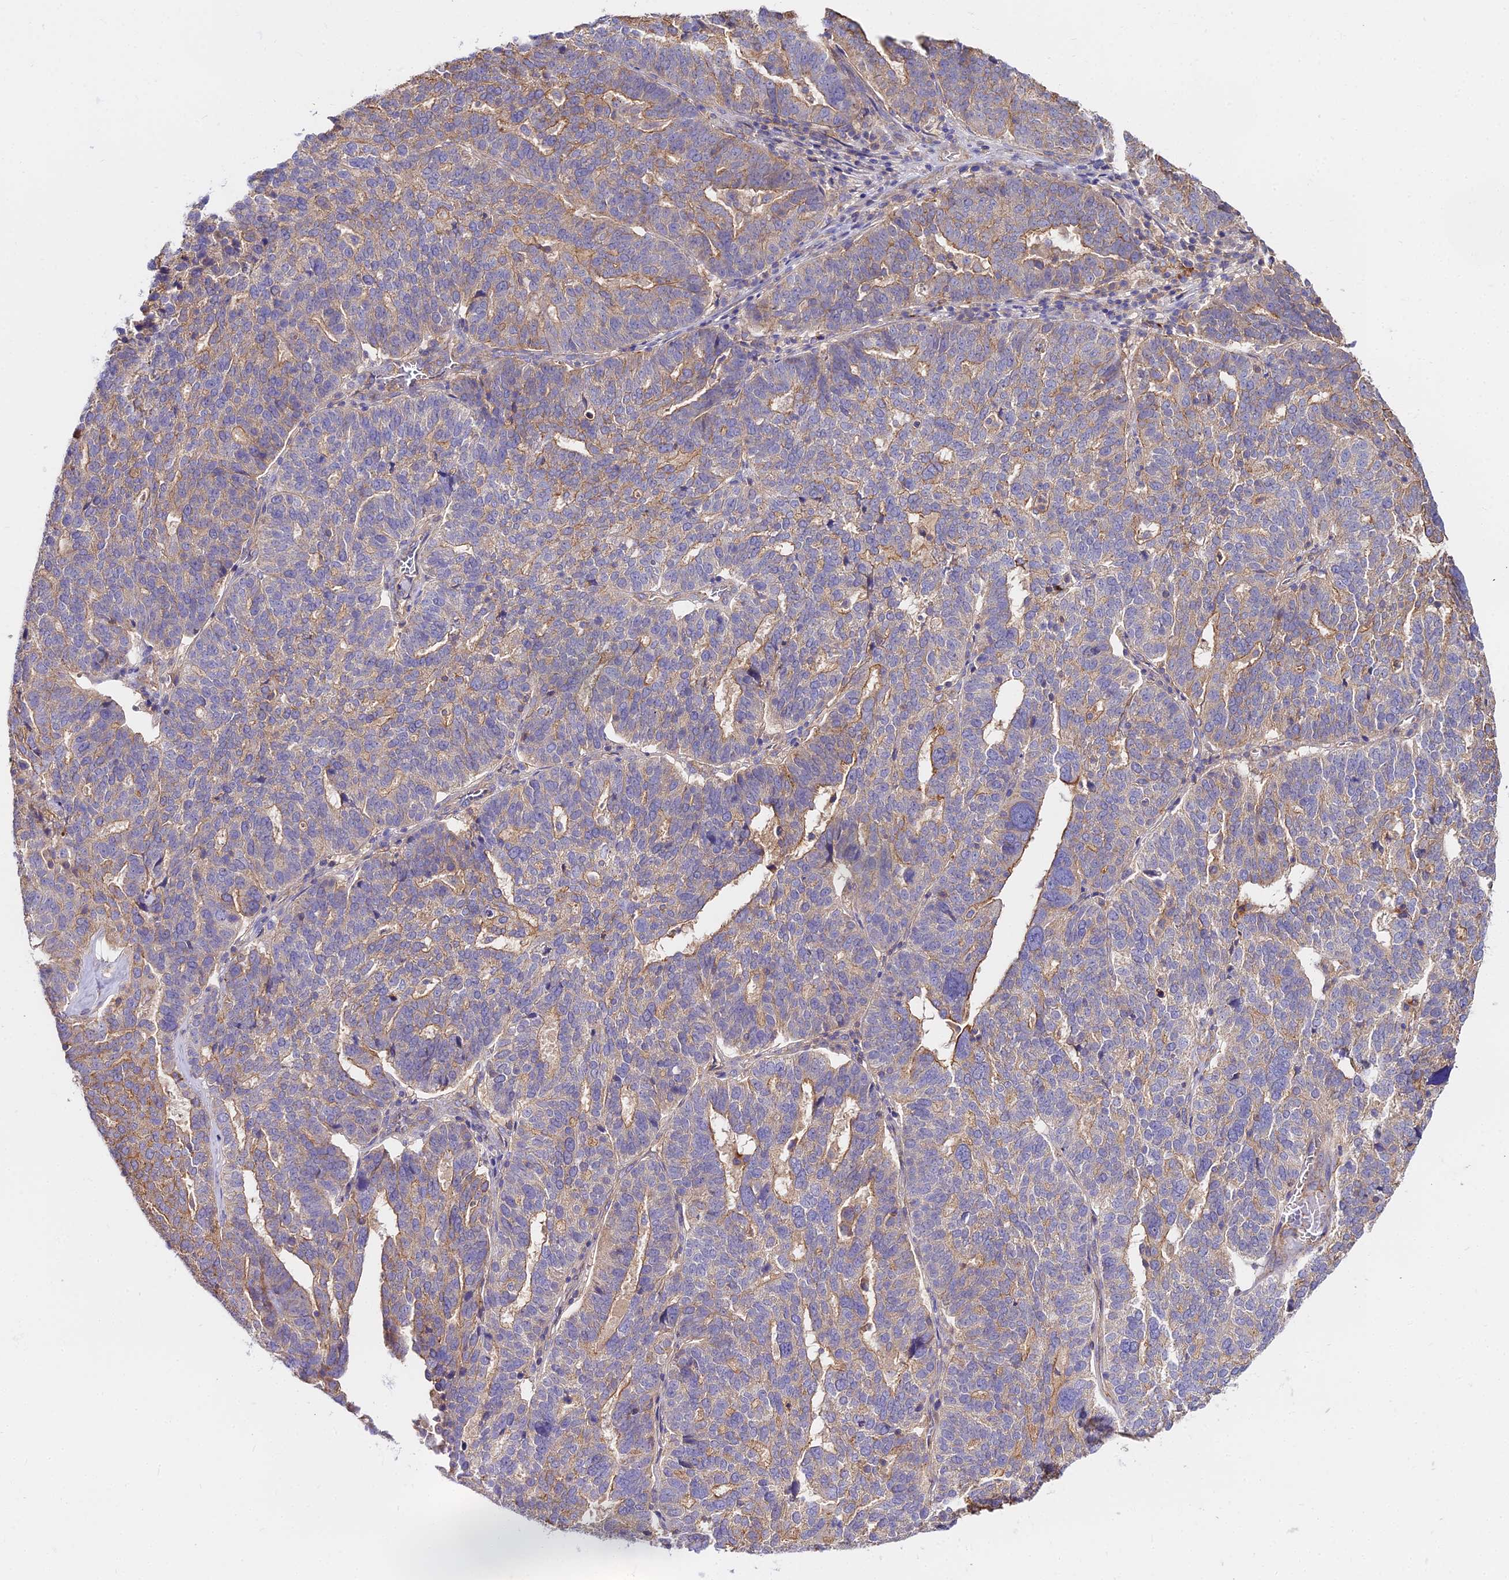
{"staining": {"intensity": "weak", "quantity": "25%-75%", "location": "cytoplasmic/membranous"}, "tissue": "ovarian cancer", "cell_type": "Tumor cells", "image_type": "cancer", "snomed": [{"axis": "morphology", "description": "Cystadenocarcinoma, serous, NOS"}, {"axis": "topography", "description": "Ovary"}], "caption": "Immunohistochemical staining of human serous cystadenocarcinoma (ovarian) shows low levels of weak cytoplasmic/membranous staining in about 25%-75% of tumor cells. The protein of interest is stained brown, and the nuclei are stained in blue (DAB (3,3'-diaminobenzidine) IHC with brightfield microscopy, high magnification).", "gene": "GLYAT", "patient": {"sex": "female", "age": 59}}